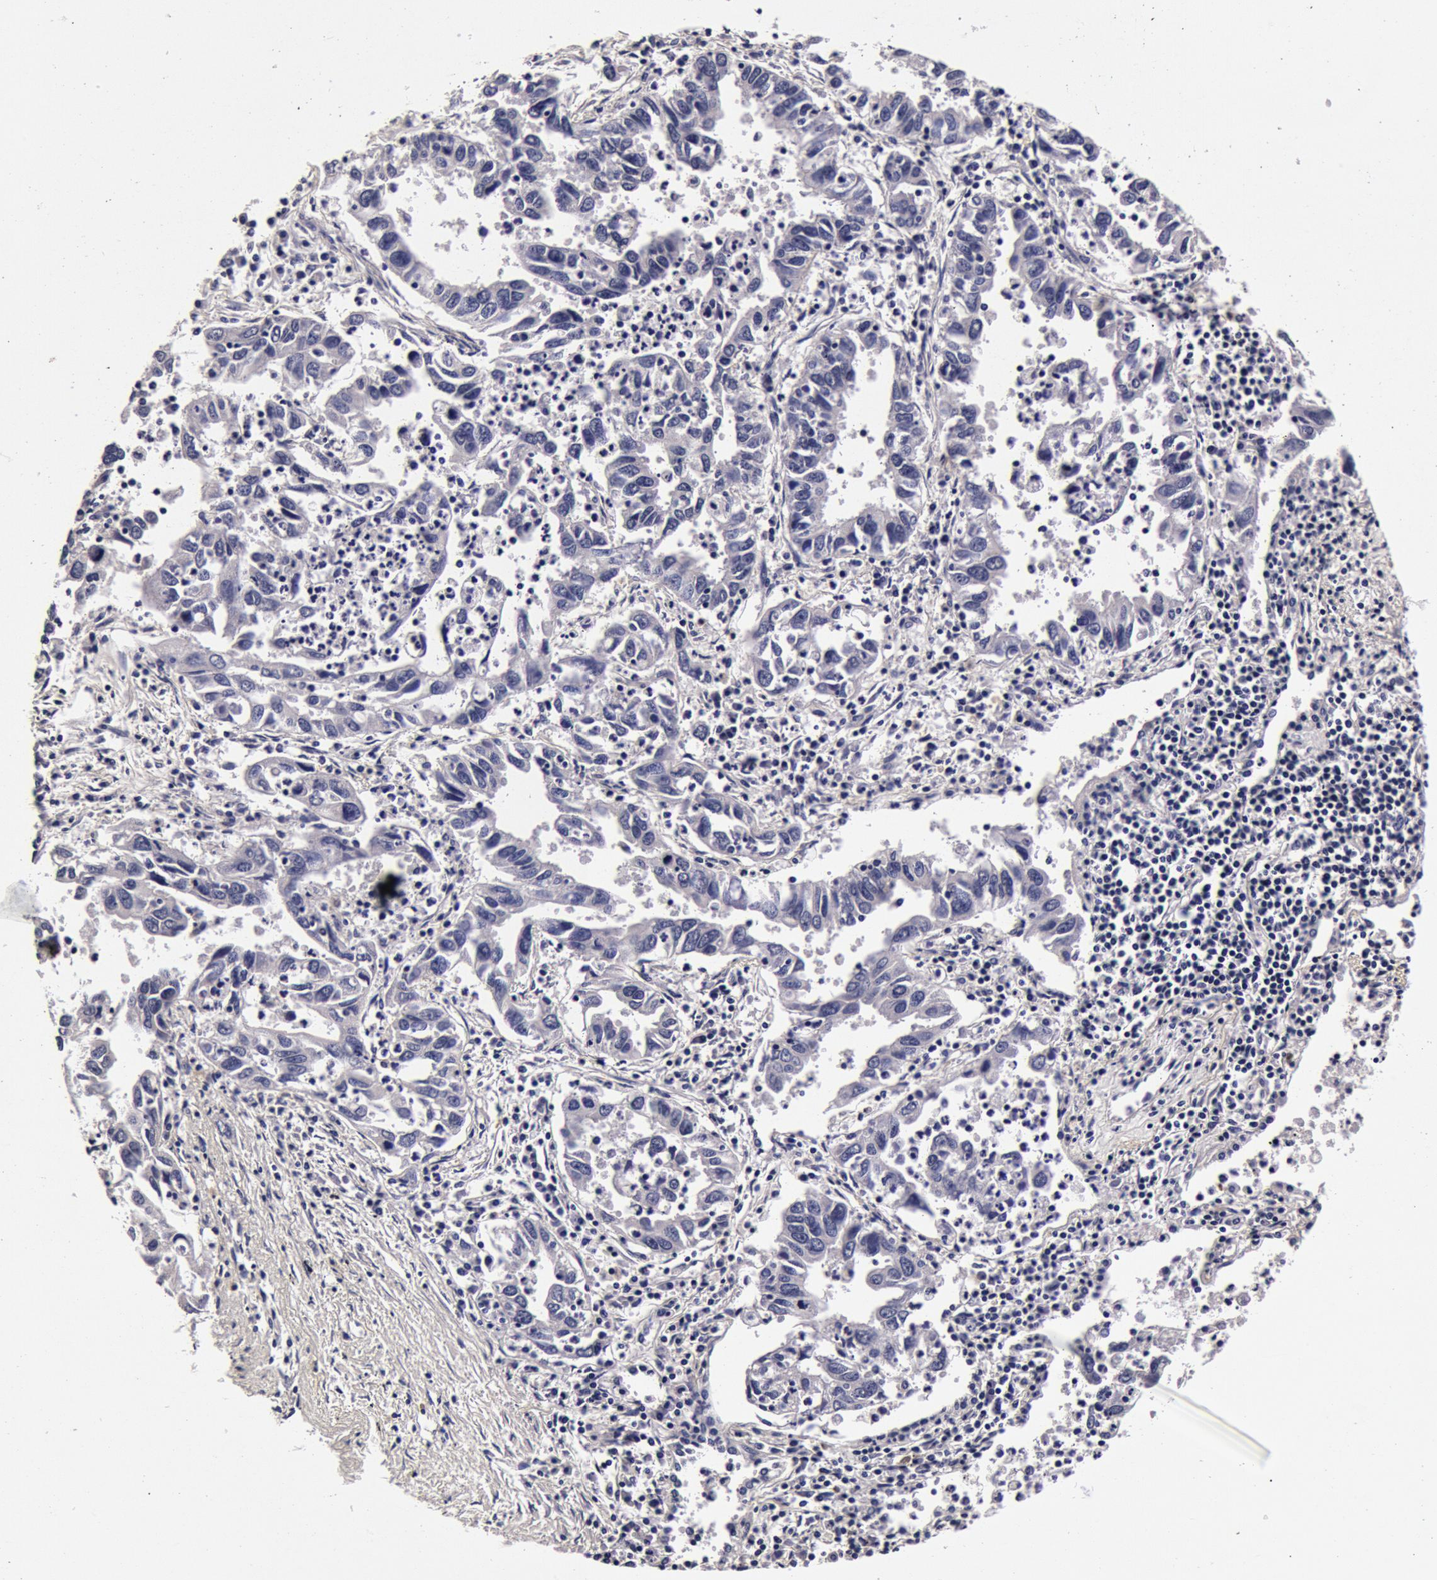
{"staining": {"intensity": "negative", "quantity": "none", "location": "none"}, "tissue": "lung cancer", "cell_type": "Tumor cells", "image_type": "cancer", "snomed": [{"axis": "morphology", "description": "Adenocarcinoma, NOS"}, {"axis": "topography", "description": "Lung"}], "caption": "Immunohistochemistry photomicrograph of human adenocarcinoma (lung) stained for a protein (brown), which shows no positivity in tumor cells.", "gene": "CCDC22", "patient": {"sex": "male", "age": 48}}